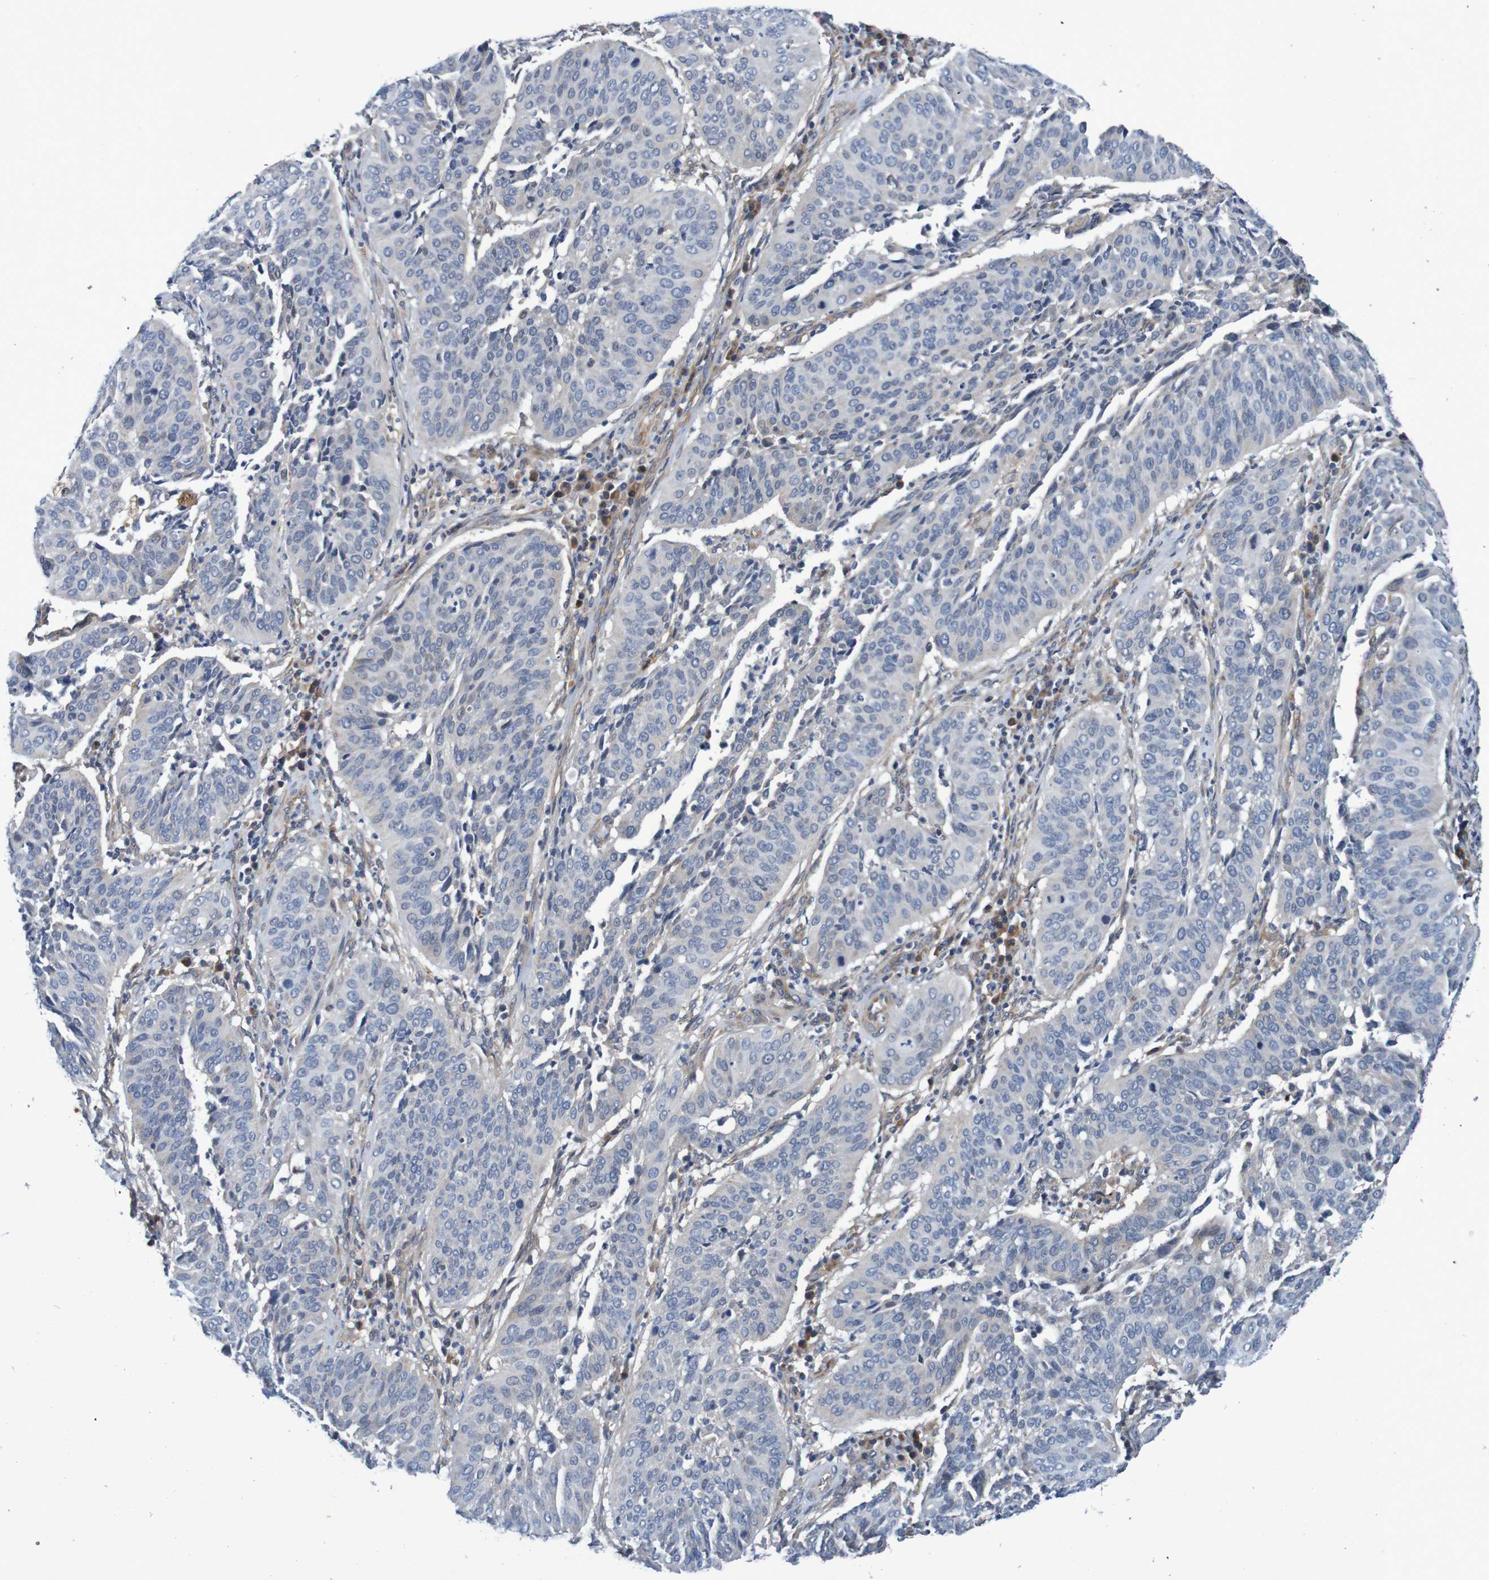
{"staining": {"intensity": "negative", "quantity": "none", "location": "none"}, "tissue": "cervical cancer", "cell_type": "Tumor cells", "image_type": "cancer", "snomed": [{"axis": "morphology", "description": "Normal tissue, NOS"}, {"axis": "morphology", "description": "Squamous cell carcinoma, NOS"}, {"axis": "topography", "description": "Cervix"}], "caption": "This is a photomicrograph of immunohistochemistry staining of cervical cancer, which shows no staining in tumor cells. Nuclei are stained in blue.", "gene": "CPED1", "patient": {"sex": "female", "age": 39}}